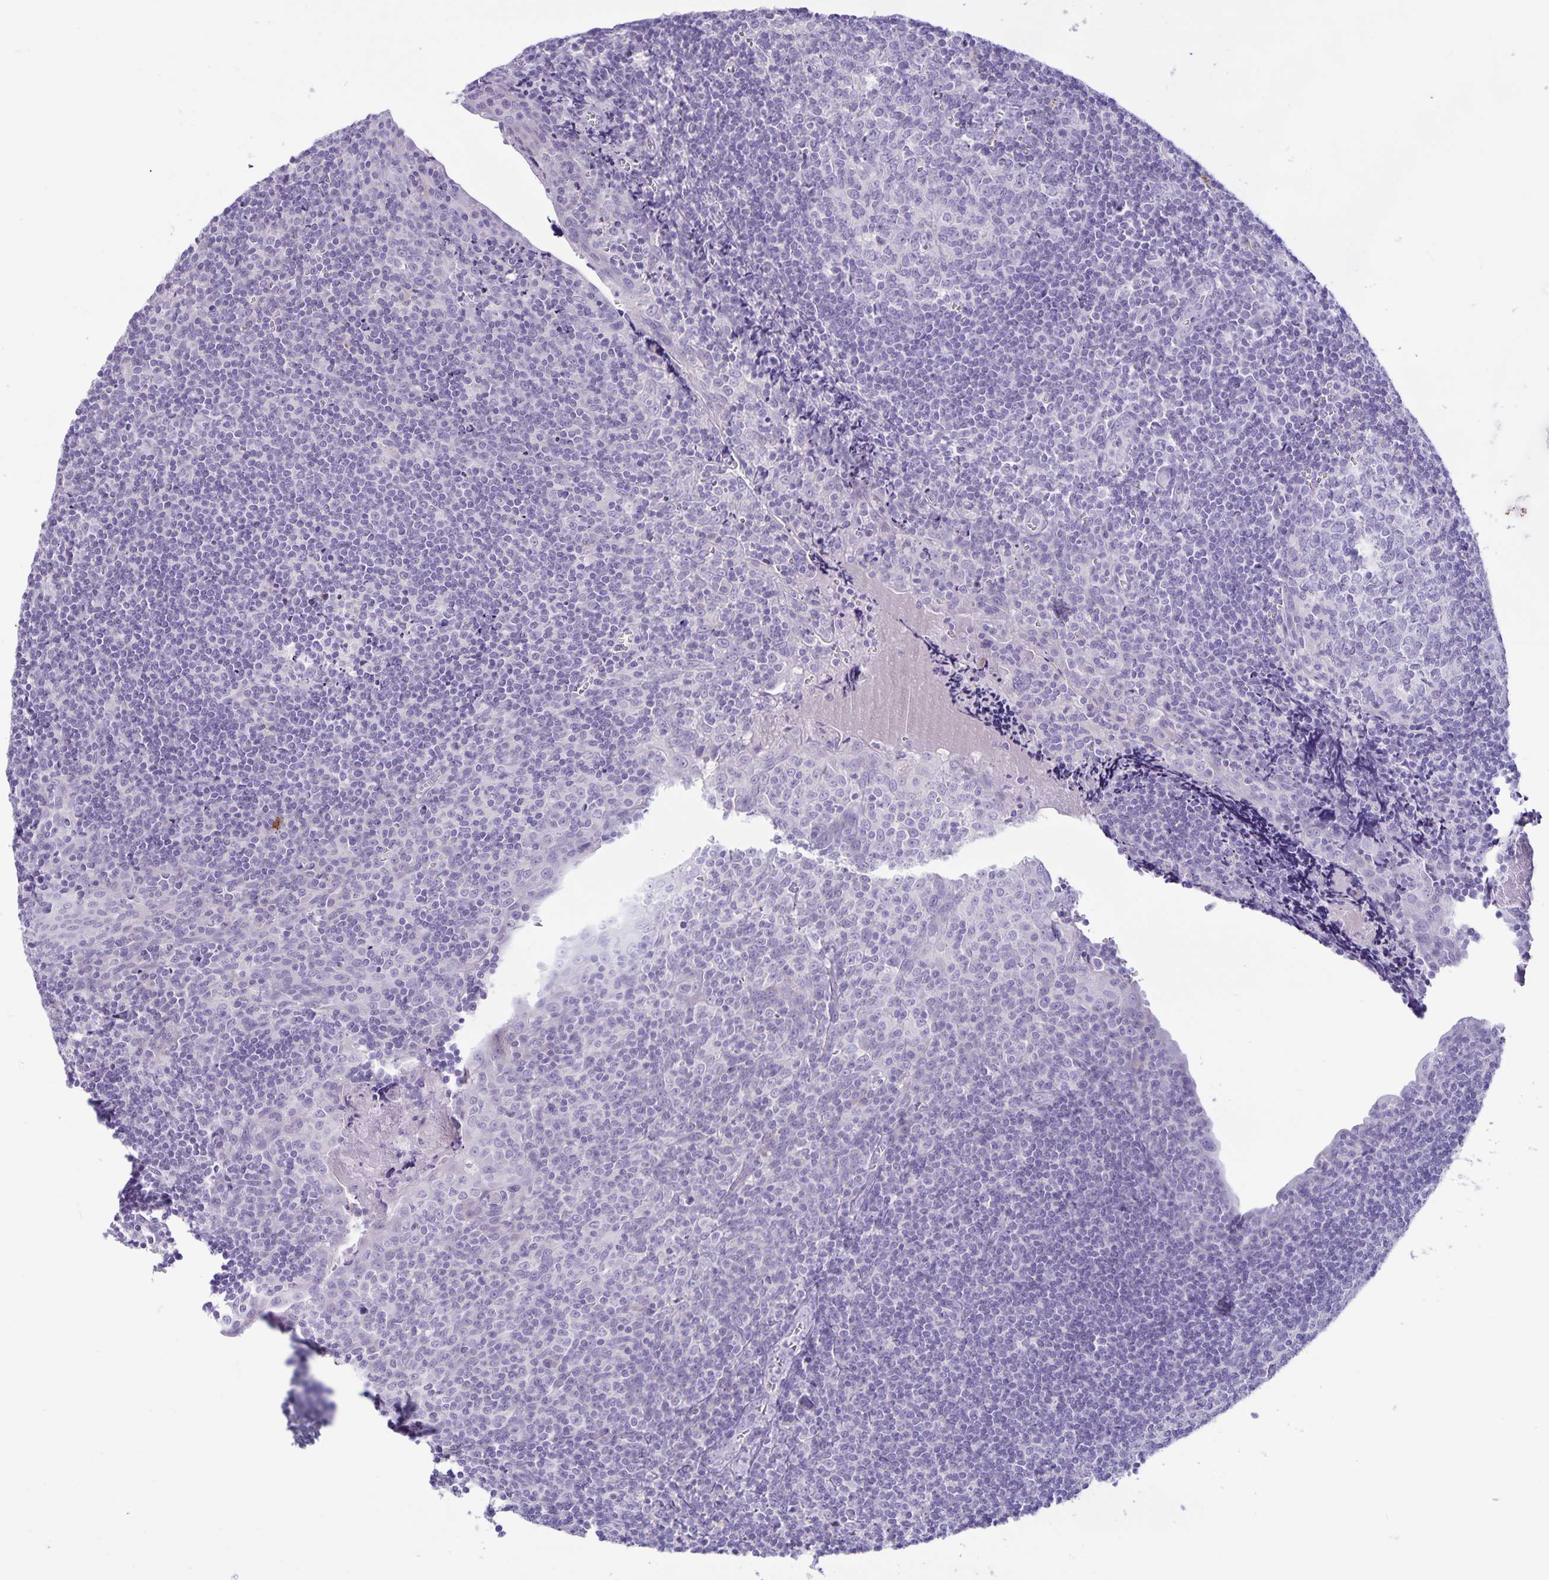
{"staining": {"intensity": "negative", "quantity": "none", "location": "none"}, "tissue": "tonsil", "cell_type": "Germinal center cells", "image_type": "normal", "snomed": [{"axis": "morphology", "description": "Normal tissue, NOS"}, {"axis": "morphology", "description": "Inflammation, NOS"}, {"axis": "topography", "description": "Tonsil"}], "caption": "Image shows no significant protein staining in germinal center cells of normal tonsil. The staining is performed using DAB brown chromogen with nuclei counter-stained in using hematoxylin.", "gene": "IBTK", "patient": {"sex": "female", "age": 31}}